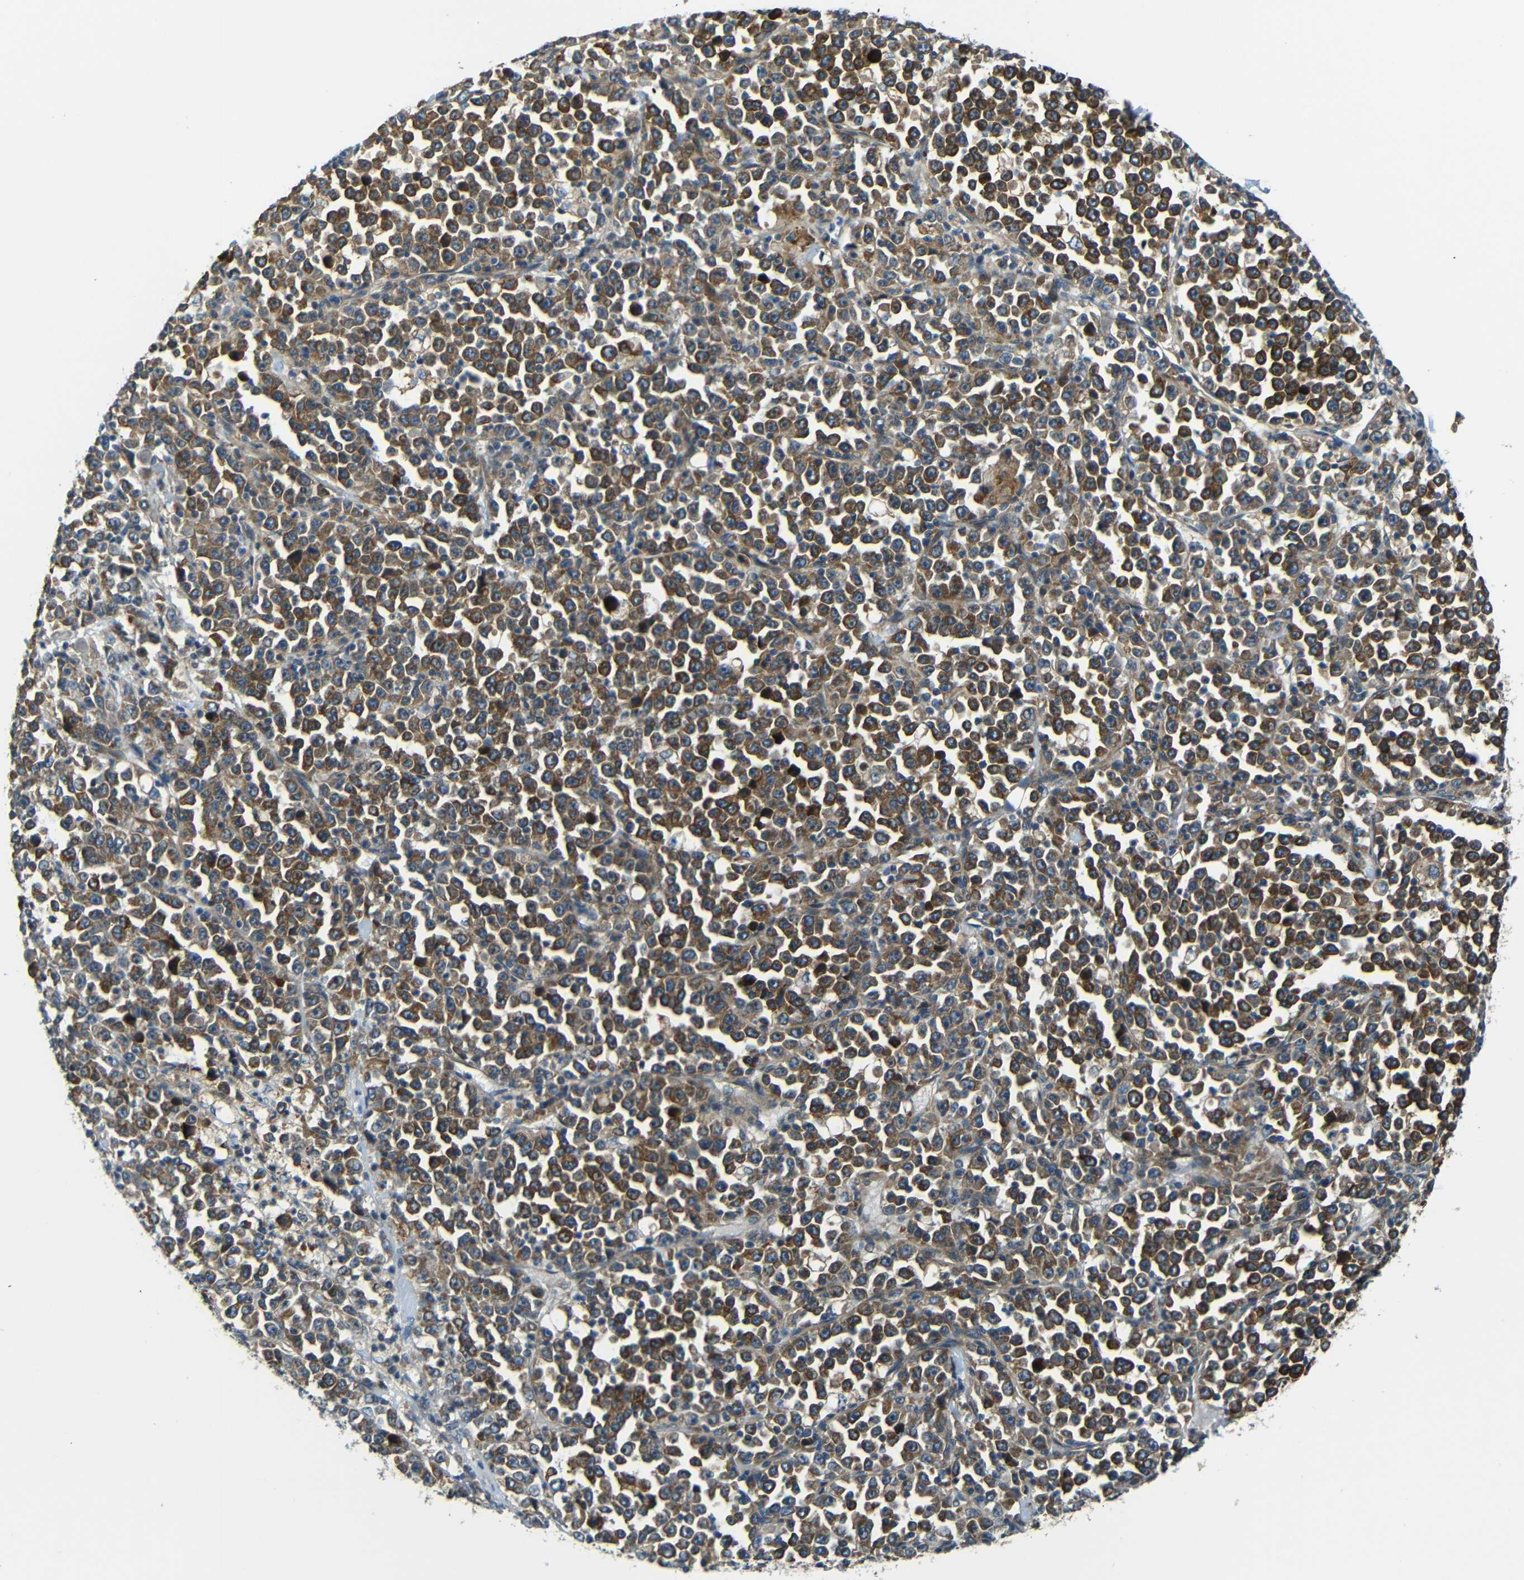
{"staining": {"intensity": "strong", "quantity": ">75%", "location": "cytoplasmic/membranous"}, "tissue": "stomach cancer", "cell_type": "Tumor cells", "image_type": "cancer", "snomed": [{"axis": "morphology", "description": "Normal tissue, NOS"}, {"axis": "morphology", "description": "Adenocarcinoma, NOS"}, {"axis": "topography", "description": "Stomach, upper"}, {"axis": "topography", "description": "Stomach"}], "caption": "Immunohistochemical staining of human stomach cancer demonstrates strong cytoplasmic/membranous protein staining in about >75% of tumor cells.", "gene": "FNDC3A", "patient": {"sex": "male", "age": 59}}